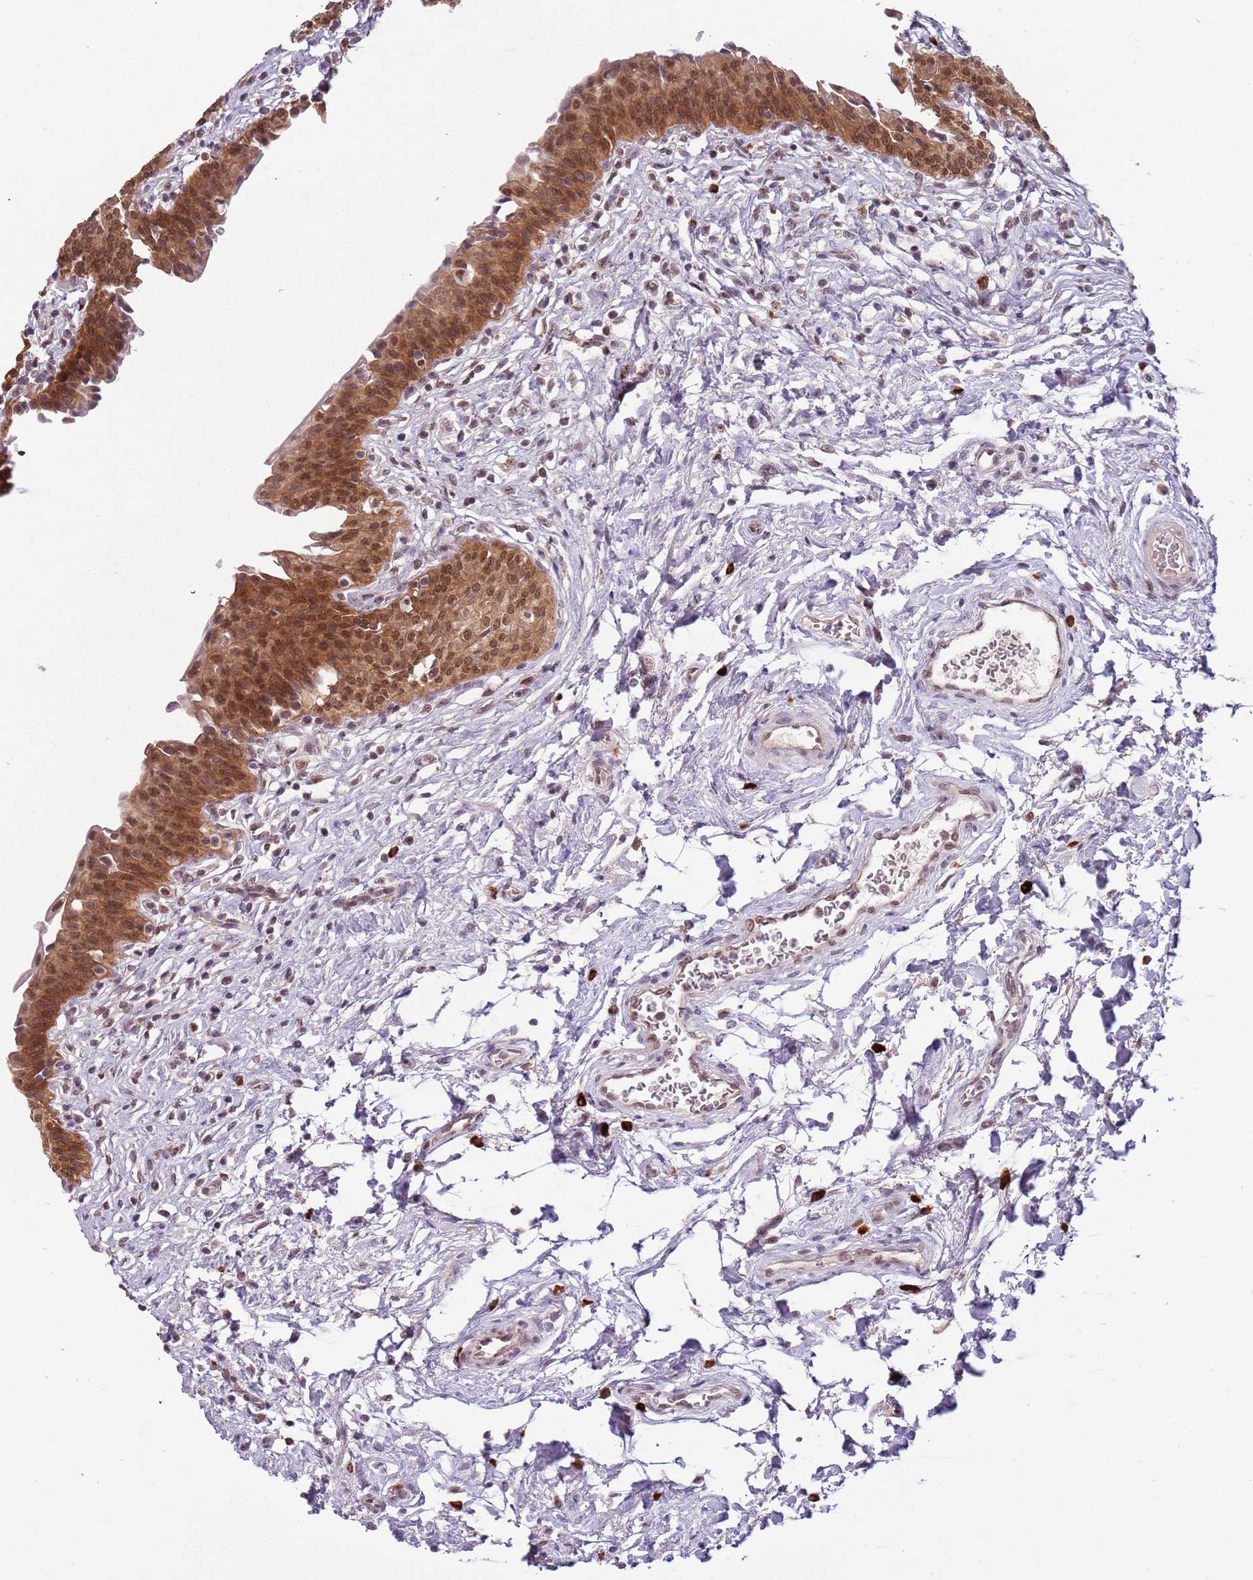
{"staining": {"intensity": "strong", "quantity": ">75%", "location": "cytoplasmic/membranous,nuclear"}, "tissue": "urinary bladder", "cell_type": "Urothelial cells", "image_type": "normal", "snomed": [{"axis": "morphology", "description": "Normal tissue, NOS"}, {"axis": "topography", "description": "Urinary bladder"}], "caption": "High-power microscopy captured an immunohistochemistry histopathology image of normal urinary bladder, revealing strong cytoplasmic/membranous,nuclear expression in about >75% of urothelial cells. (brown staining indicates protein expression, while blue staining denotes nuclei).", "gene": "FAM120AOS", "patient": {"sex": "male", "age": 83}}